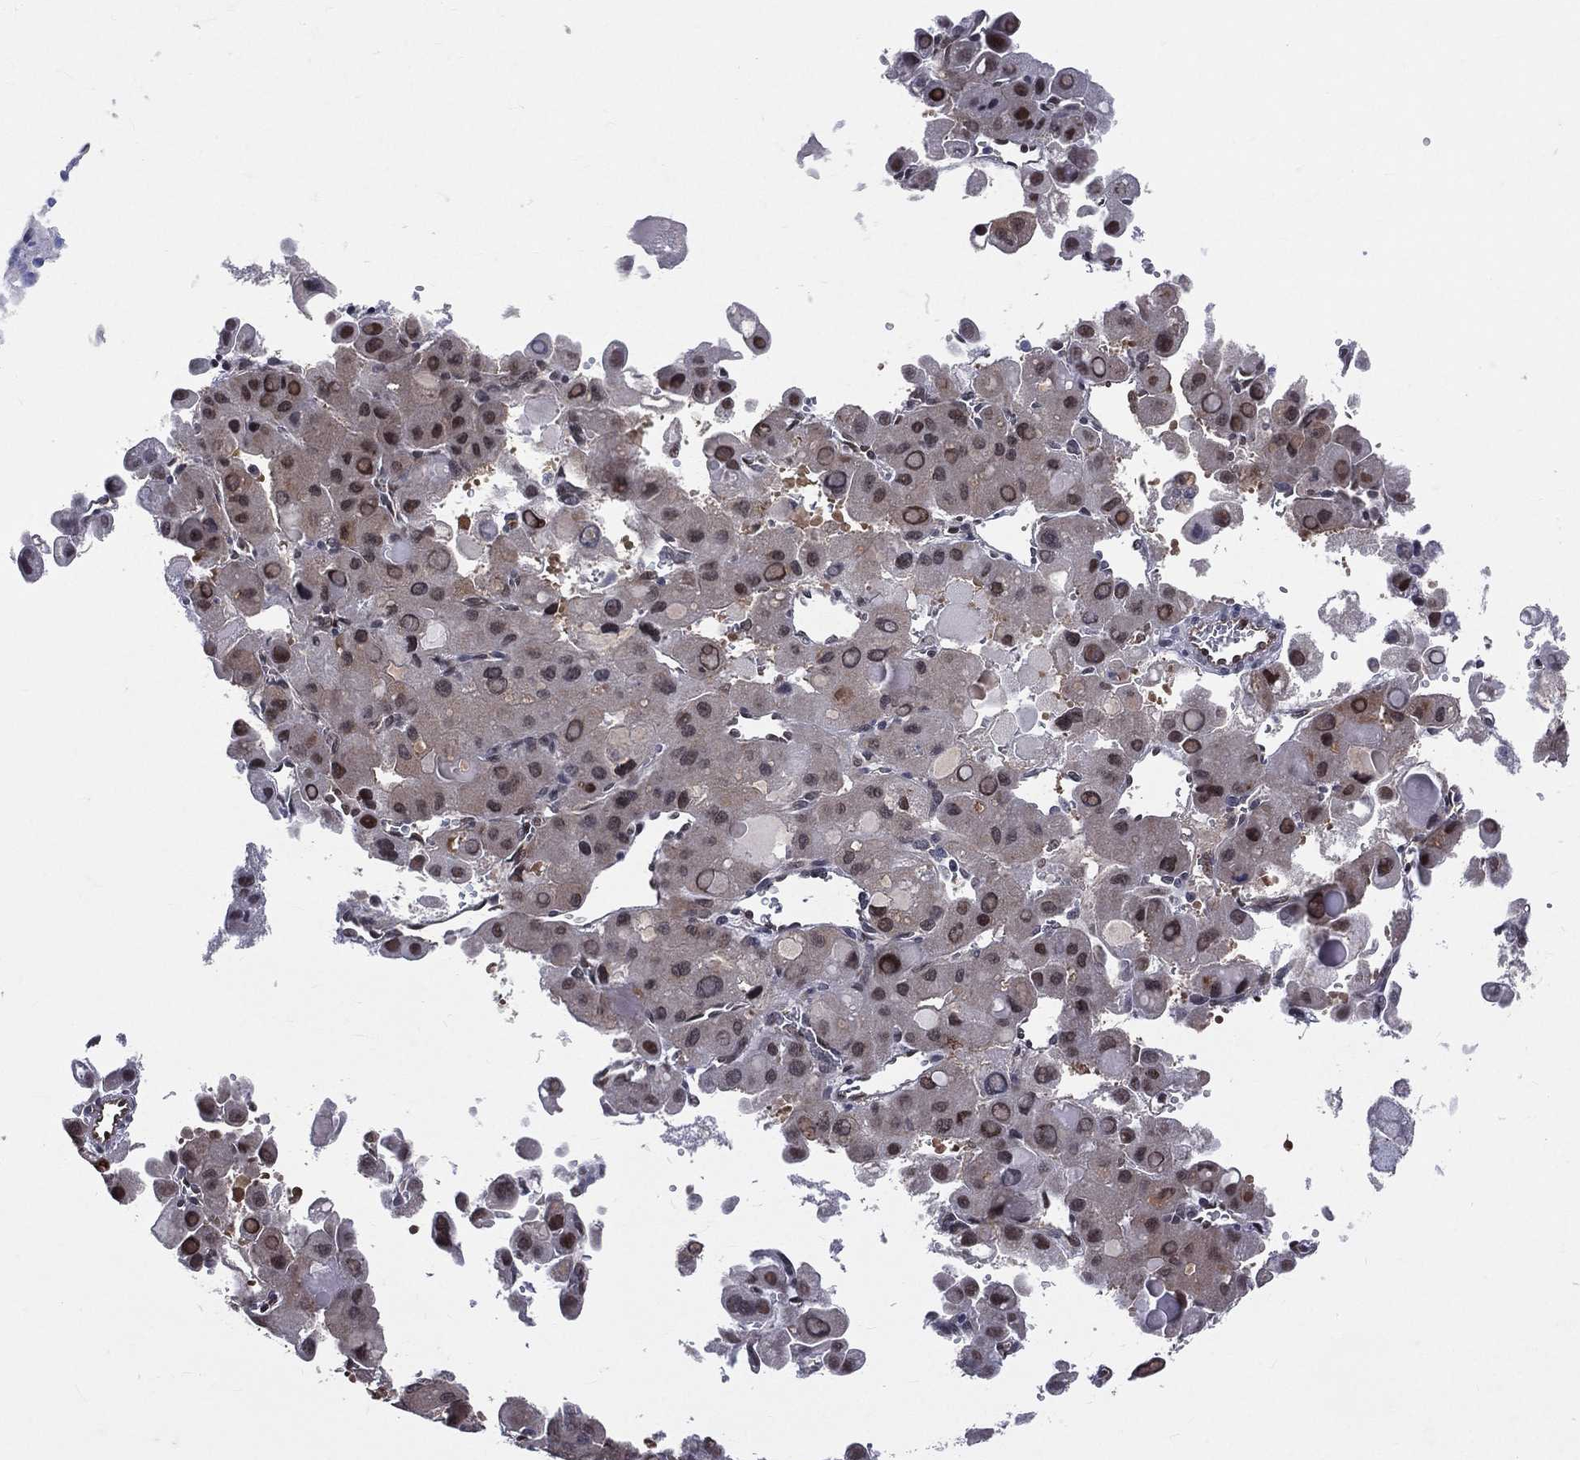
{"staining": {"intensity": "moderate", "quantity": "25%-75%", "location": "nuclear"}, "tissue": "liver cancer", "cell_type": "Tumor cells", "image_type": "cancer", "snomed": [{"axis": "morphology", "description": "Carcinoma, Hepatocellular, NOS"}, {"axis": "topography", "description": "Liver"}], "caption": "Tumor cells reveal medium levels of moderate nuclear positivity in about 25%-75% of cells in hepatocellular carcinoma (liver).", "gene": "GMPR2", "patient": {"sex": "male", "age": 27}}